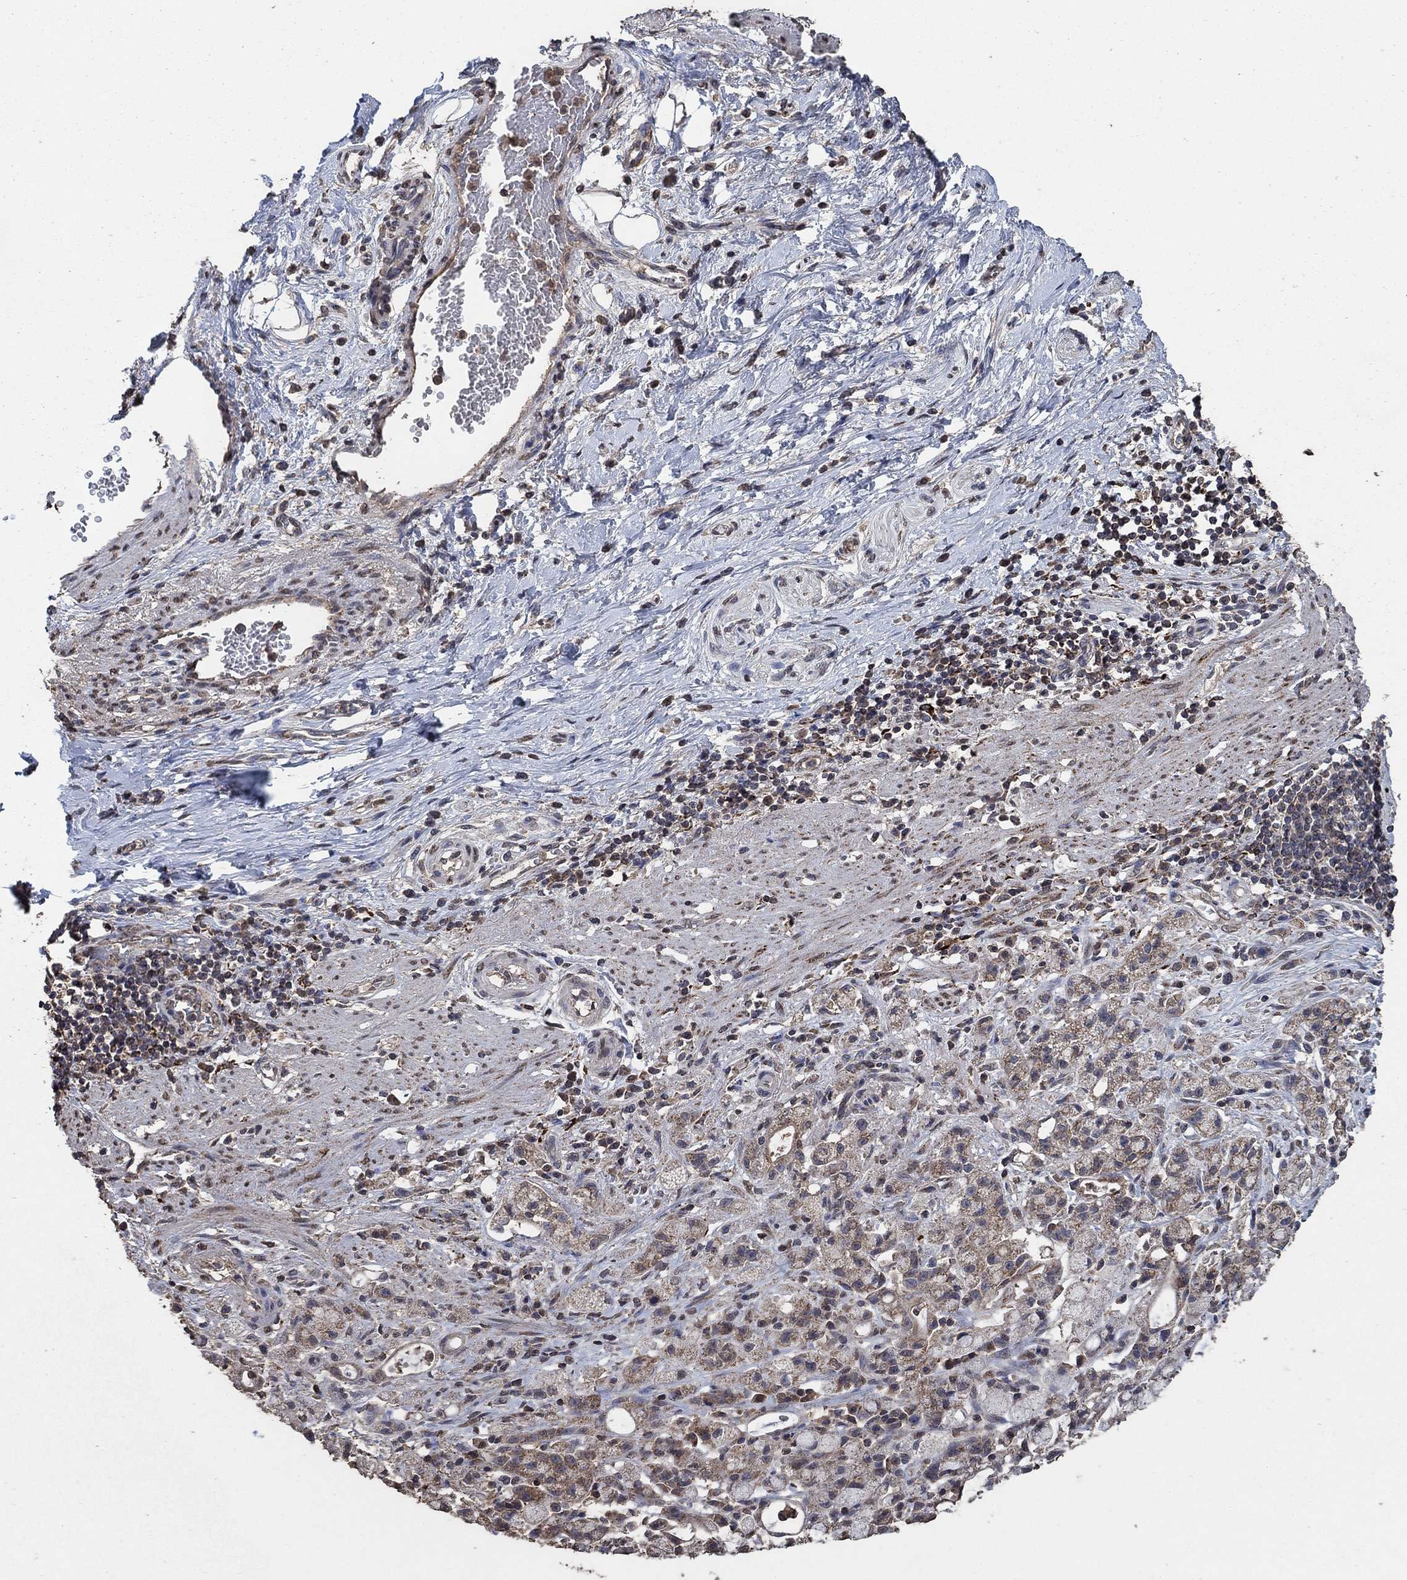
{"staining": {"intensity": "moderate", "quantity": ">75%", "location": "cytoplasmic/membranous"}, "tissue": "stomach cancer", "cell_type": "Tumor cells", "image_type": "cancer", "snomed": [{"axis": "morphology", "description": "Adenocarcinoma, NOS"}, {"axis": "topography", "description": "Stomach"}], "caption": "Tumor cells show moderate cytoplasmic/membranous staining in approximately >75% of cells in stomach adenocarcinoma.", "gene": "MRPS24", "patient": {"sex": "male", "age": 58}}